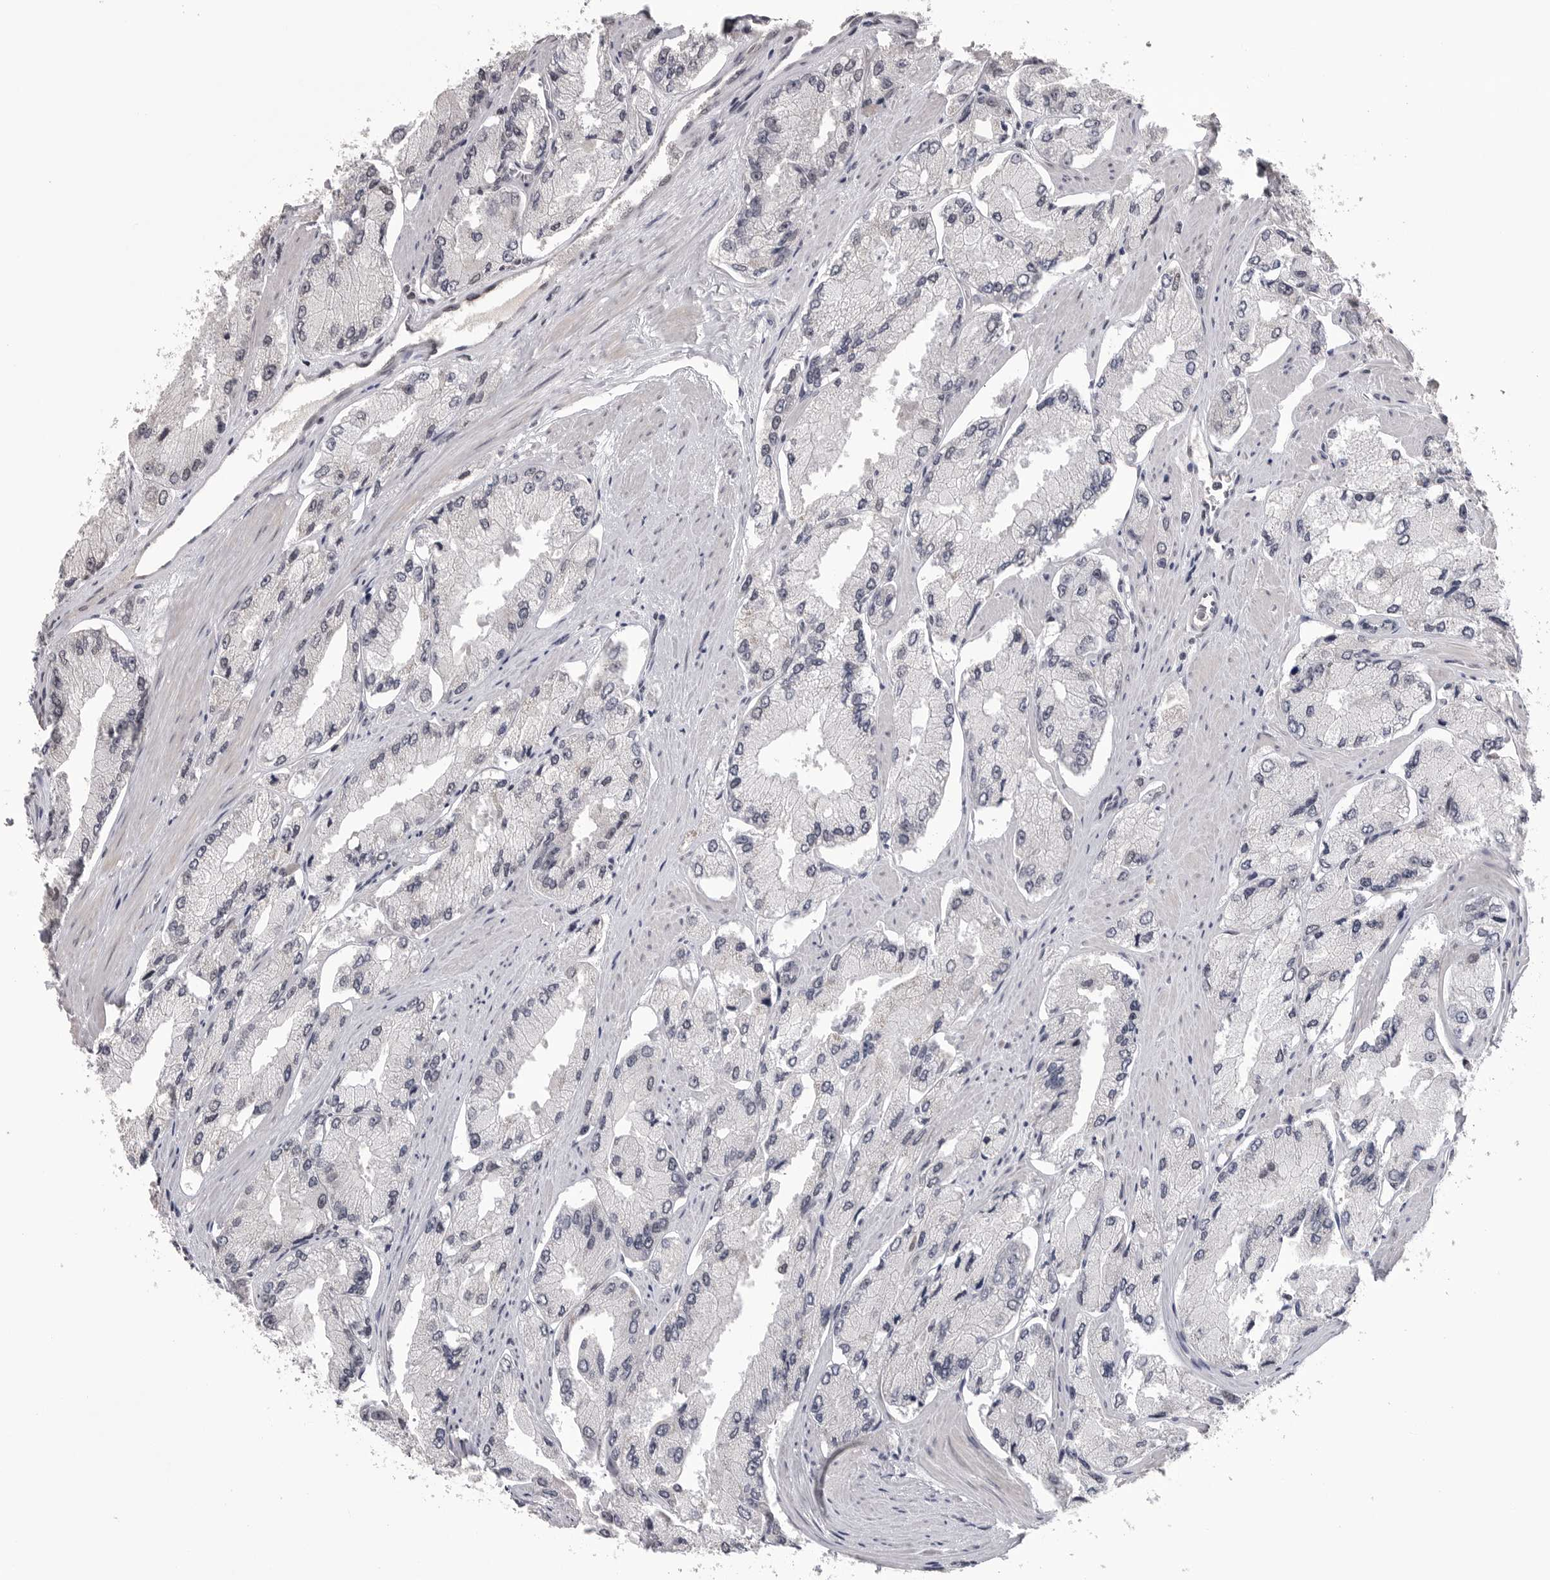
{"staining": {"intensity": "negative", "quantity": "none", "location": "none"}, "tissue": "prostate cancer", "cell_type": "Tumor cells", "image_type": "cancer", "snomed": [{"axis": "morphology", "description": "Adenocarcinoma, High grade"}, {"axis": "topography", "description": "Prostate"}], "caption": "Immunohistochemical staining of prostate cancer reveals no significant positivity in tumor cells.", "gene": "DLG2", "patient": {"sex": "male", "age": 58}}